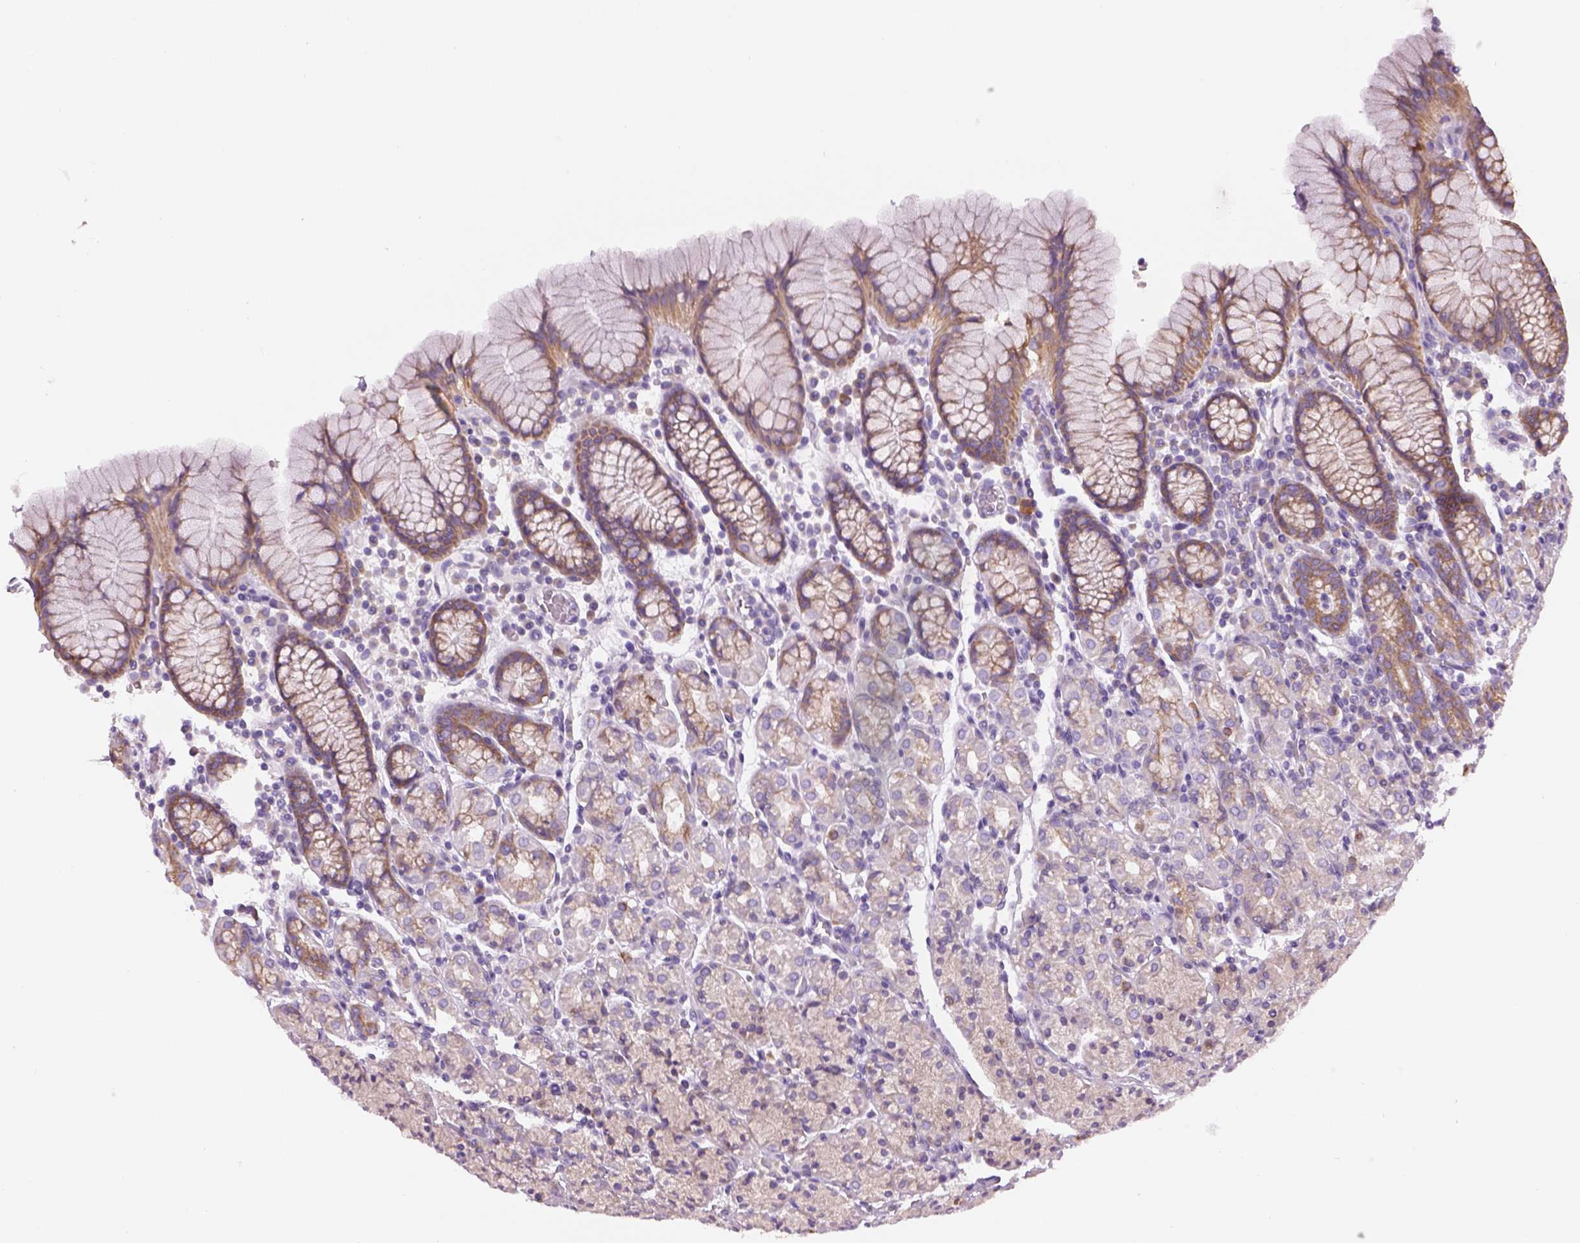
{"staining": {"intensity": "moderate", "quantity": "<25%", "location": "cytoplasmic/membranous"}, "tissue": "stomach", "cell_type": "Glandular cells", "image_type": "normal", "snomed": [{"axis": "morphology", "description": "Normal tissue, NOS"}, {"axis": "topography", "description": "Stomach, upper"}, {"axis": "topography", "description": "Stomach"}], "caption": "This is a photomicrograph of IHC staining of benign stomach, which shows moderate expression in the cytoplasmic/membranous of glandular cells.", "gene": "CHST14", "patient": {"sex": "male", "age": 62}}